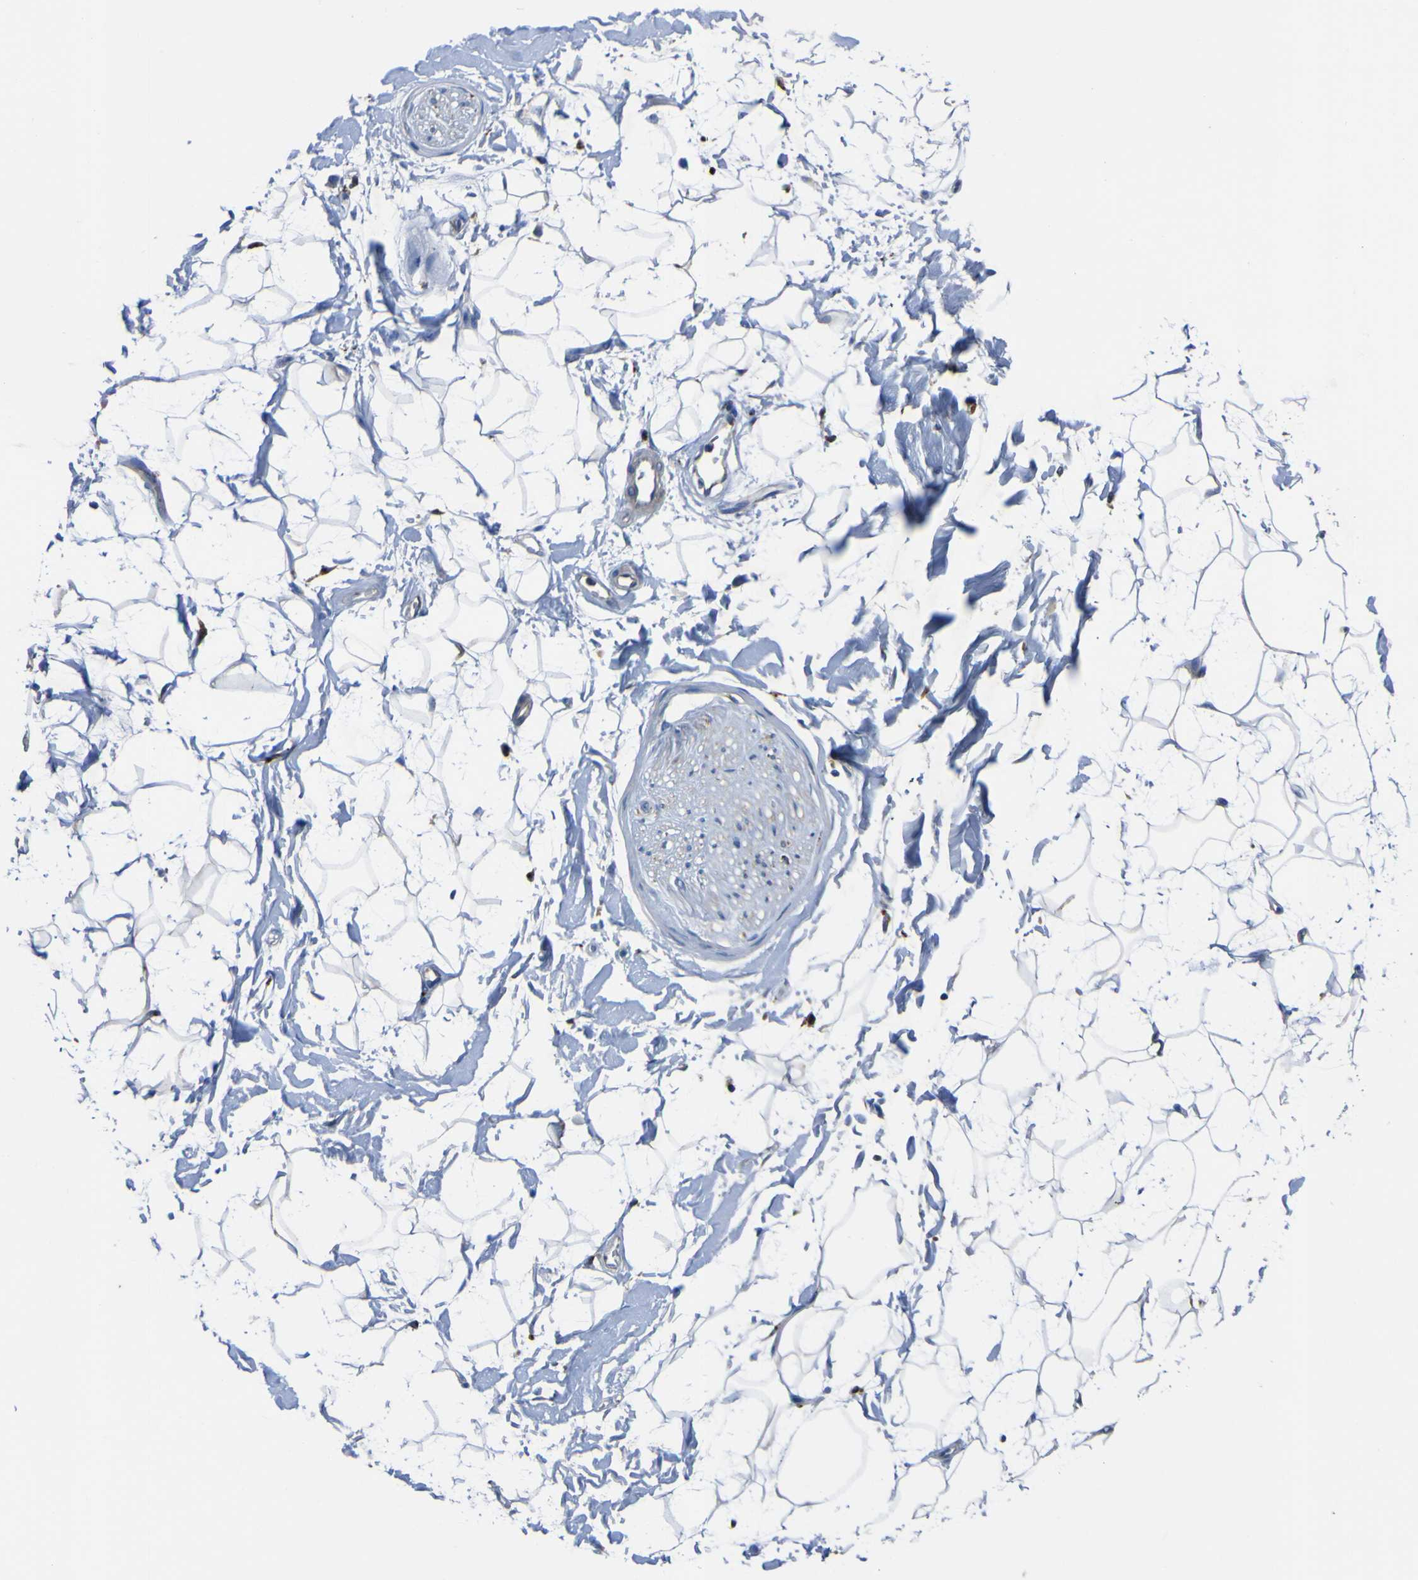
{"staining": {"intensity": "moderate", "quantity": "<25%", "location": "cytoplasmic/membranous"}, "tissue": "adipose tissue", "cell_type": "Adipocytes", "image_type": "normal", "snomed": [{"axis": "morphology", "description": "Normal tissue, NOS"}, {"axis": "topography", "description": "Soft tissue"}], "caption": "Immunohistochemical staining of normal adipose tissue displays moderate cytoplasmic/membranous protein expression in approximately <25% of adipocytes.", "gene": "CST3", "patient": {"sex": "male", "age": 72}}